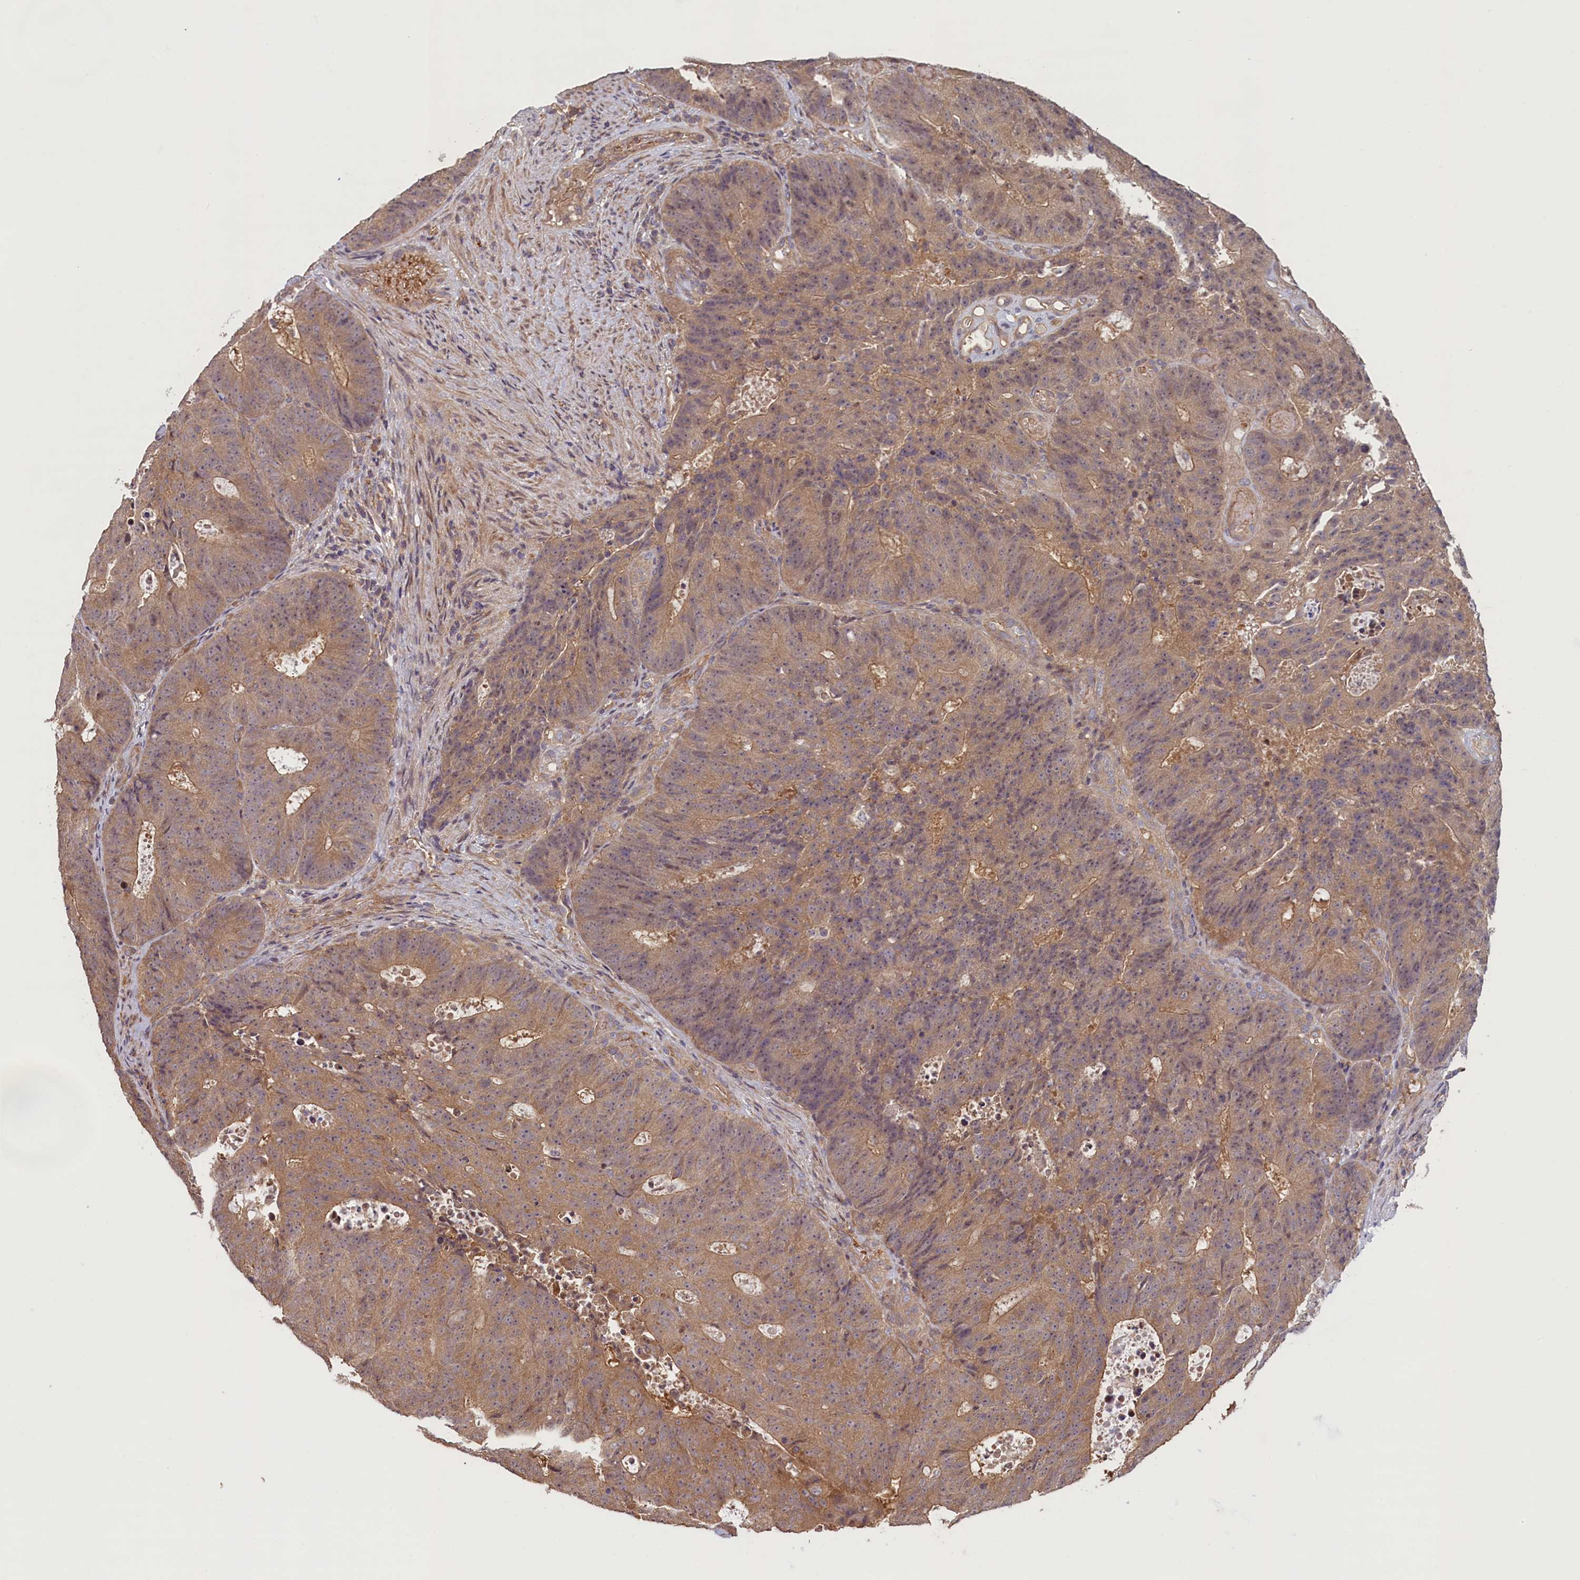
{"staining": {"intensity": "moderate", "quantity": ">75%", "location": "cytoplasmic/membranous,nuclear"}, "tissue": "colorectal cancer", "cell_type": "Tumor cells", "image_type": "cancer", "snomed": [{"axis": "morphology", "description": "Adenocarcinoma, NOS"}, {"axis": "topography", "description": "Colon"}], "caption": "Tumor cells reveal medium levels of moderate cytoplasmic/membranous and nuclear positivity in about >75% of cells in colorectal adenocarcinoma.", "gene": "CIAO2B", "patient": {"sex": "male", "age": 87}}